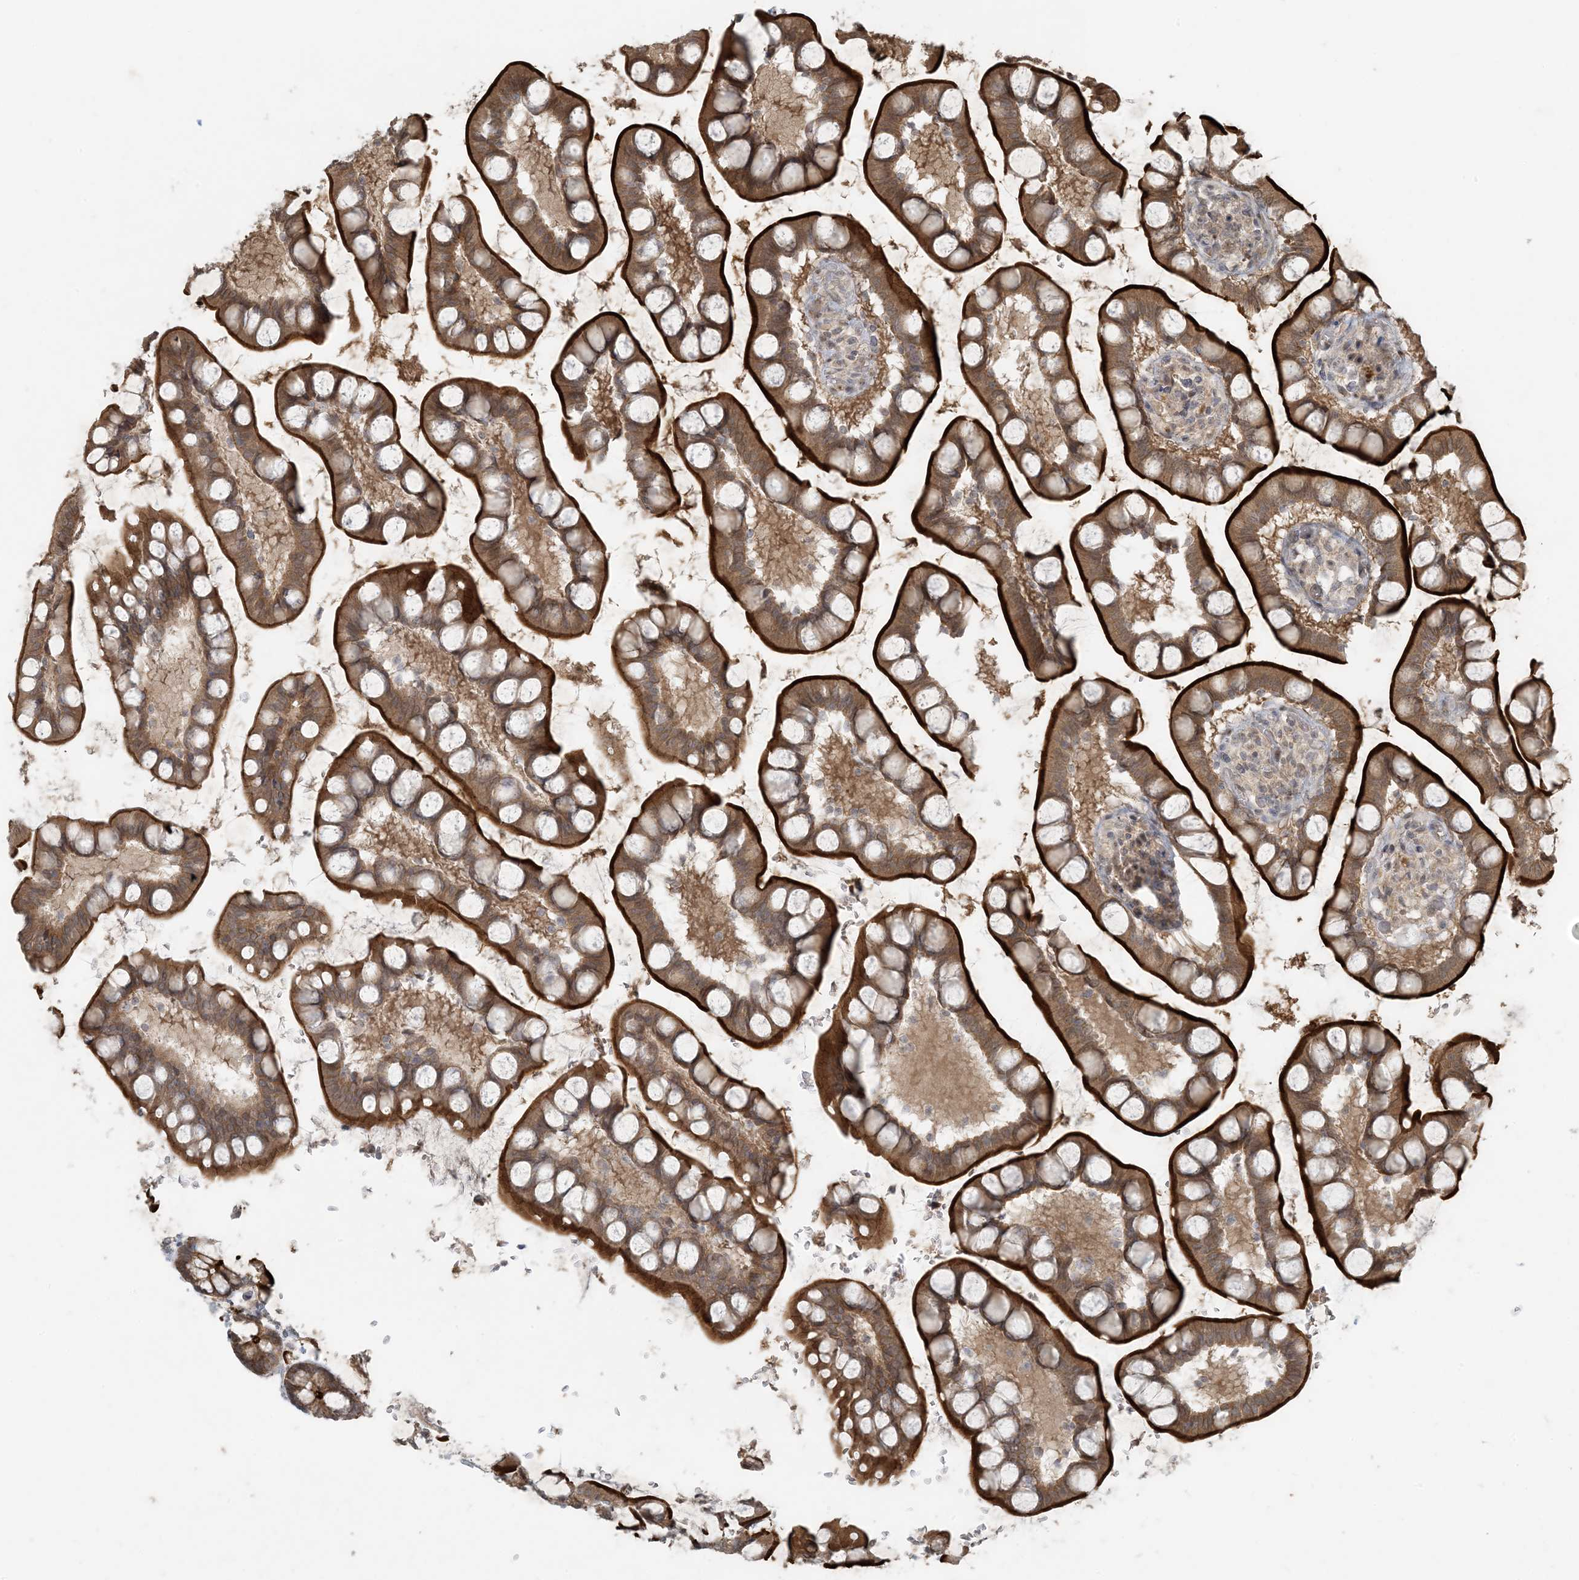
{"staining": {"intensity": "strong", "quantity": ">75%", "location": "cytoplasmic/membranous"}, "tissue": "small intestine", "cell_type": "Glandular cells", "image_type": "normal", "snomed": [{"axis": "morphology", "description": "Normal tissue, NOS"}, {"axis": "topography", "description": "Small intestine"}], "caption": "Protein expression analysis of unremarkable human small intestine reveals strong cytoplasmic/membranous expression in about >75% of glandular cells. (DAB IHC with brightfield microscopy, high magnification).", "gene": "BCORL1", "patient": {"sex": "male", "age": 52}}